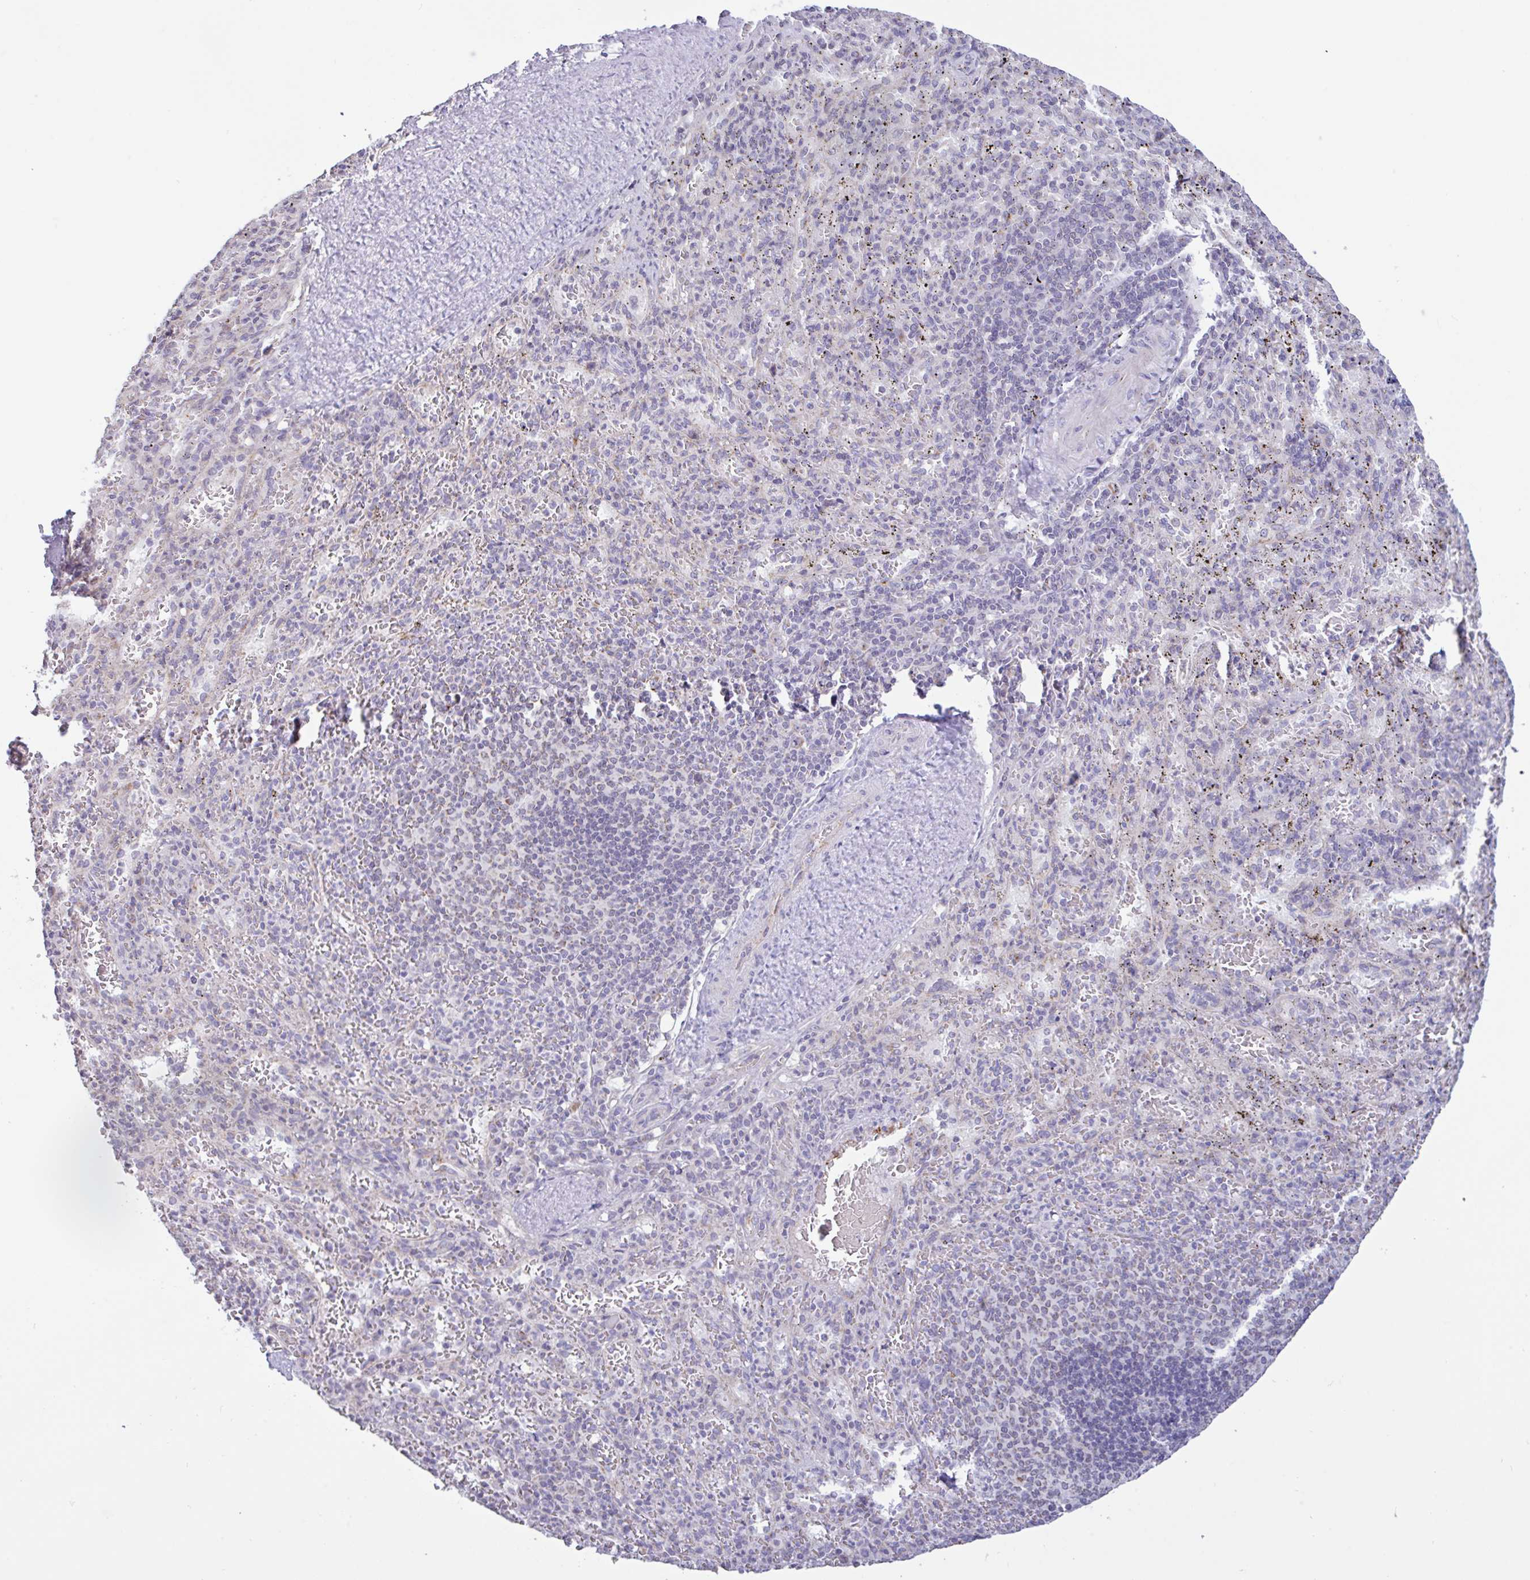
{"staining": {"intensity": "negative", "quantity": "none", "location": "none"}, "tissue": "spleen", "cell_type": "Cells in red pulp", "image_type": "normal", "snomed": [{"axis": "morphology", "description": "Normal tissue, NOS"}, {"axis": "topography", "description": "Spleen"}], "caption": "The immunohistochemistry (IHC) image has no significant expression in cells in red pulp of spleen. (Brightfield microscopy of DAB IHC at high magnification).", "gene": "PLCD4", "patient": {"sex": "male", "age": 57}}